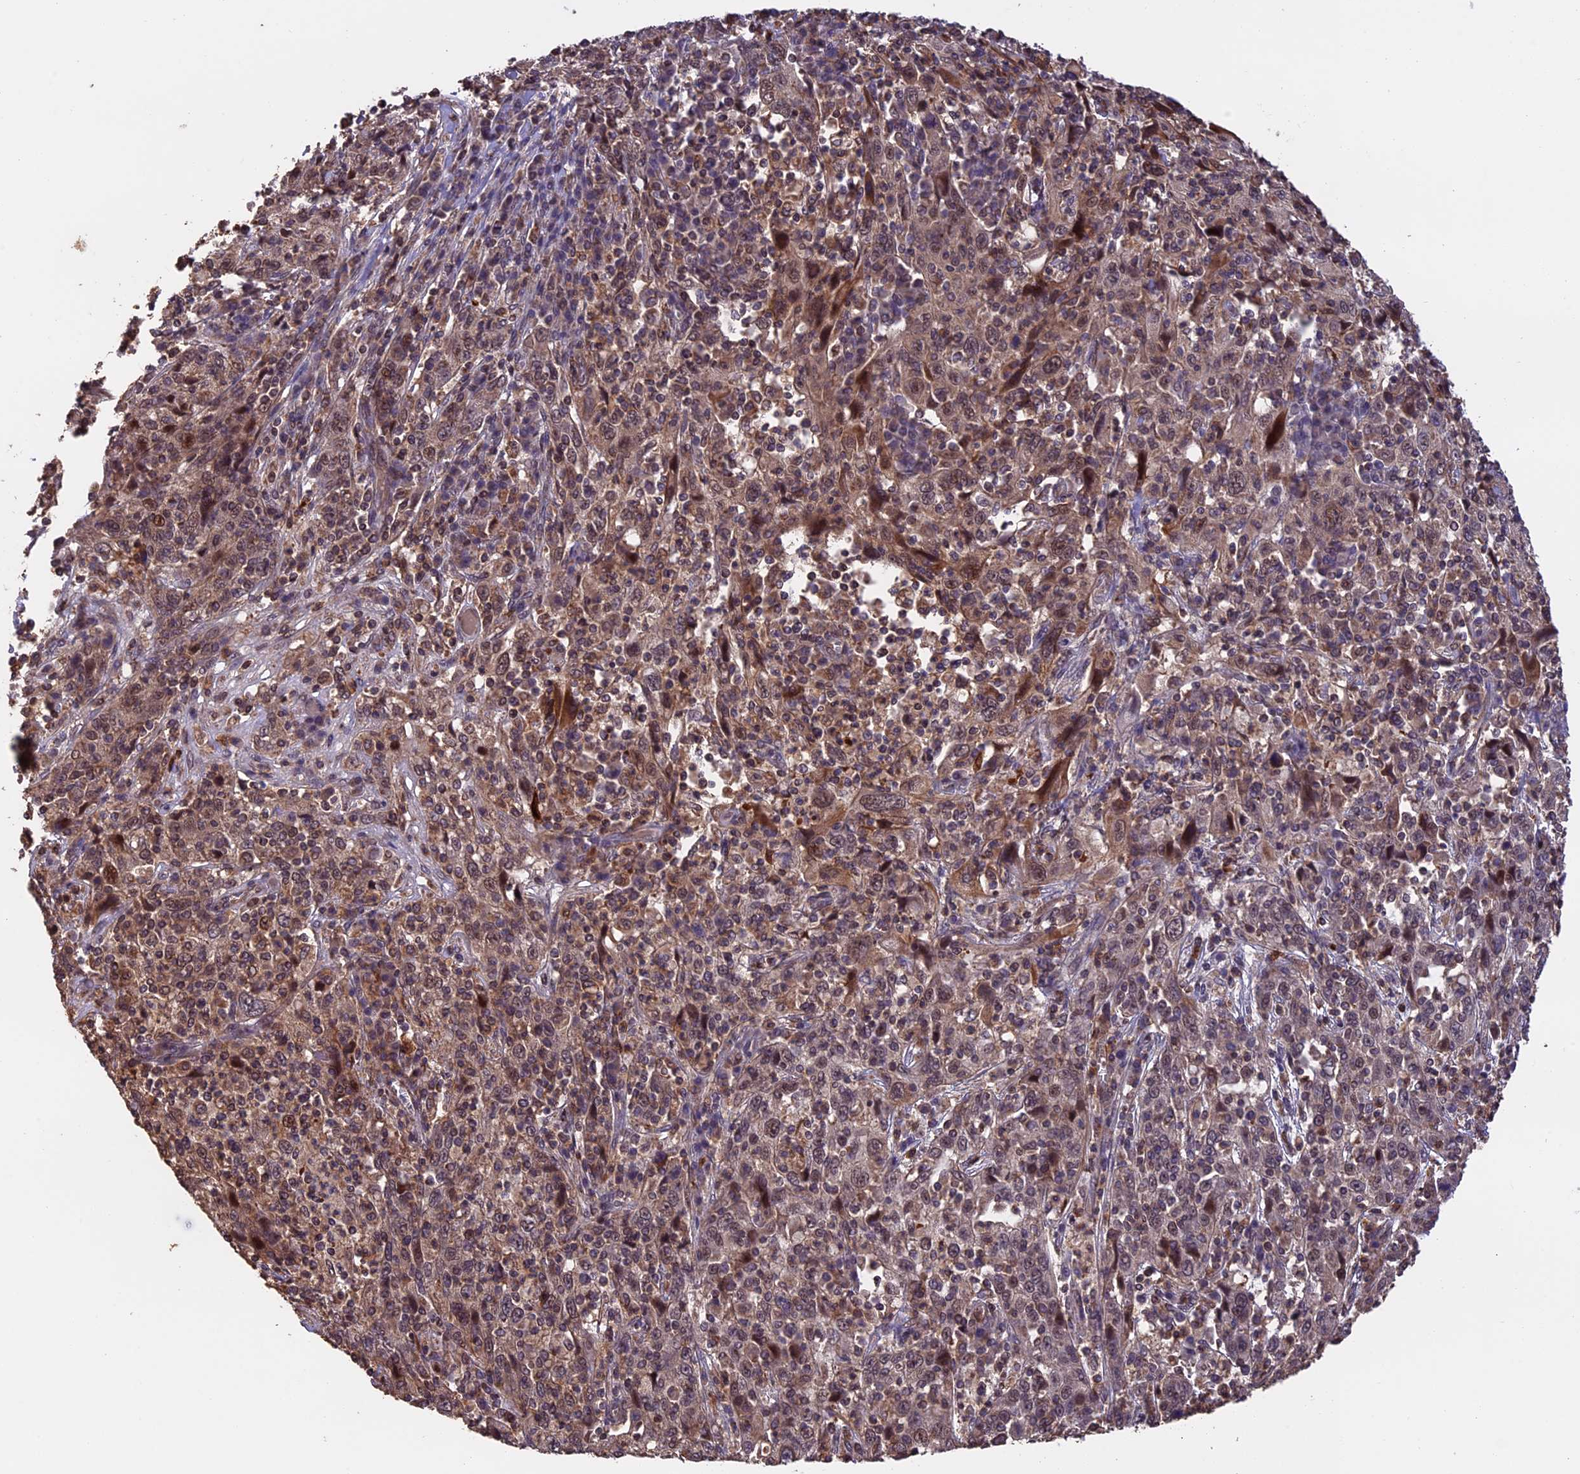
{"staining": {"intensity": "moderate", "quantity": ">75%", "location": "cytoplasmic/membranous"}, "tissue": "cervical cancer", "cell_type": "Tumor cells", "image_type": "cancer", "snomed": [{"axis": "morphology", "description": "Squamous cell carcinoma, NOS"}, {"axis": "topography", "description": "Cervix"}], "caption": "A high-resolution histopathology image shows IHC staining of squamous cell carcinoma (cervical), which displays moderate cytoplasmic/membranous positivity in about >75% of tumor cells. (brown staining indicates protein expression, while blue staining denotes nuclei).", "gene": "PKD2L2", "patient": {"sex": "female", "age": 46}}